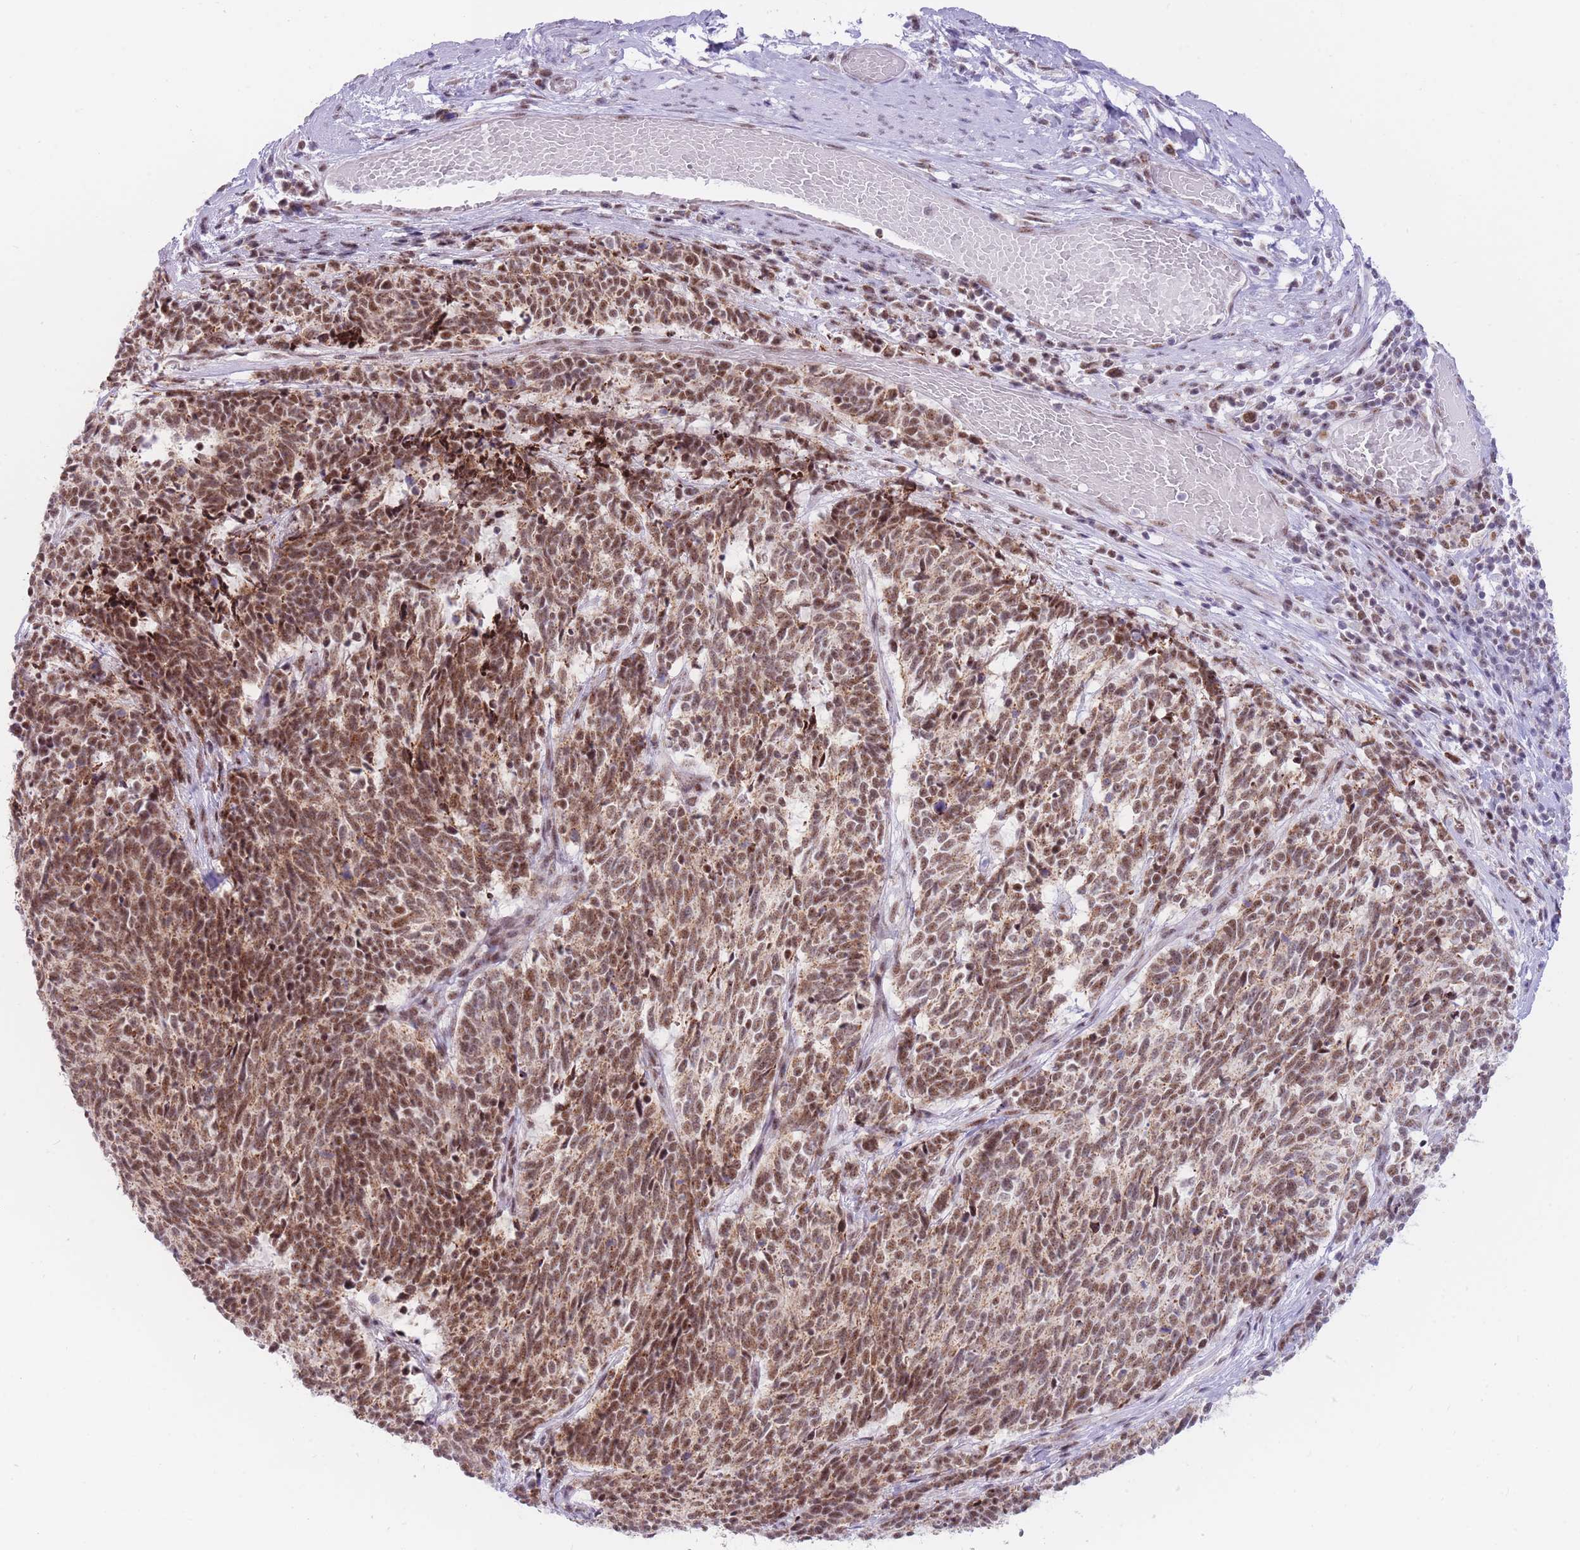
{"staining": {"intensity": "moderate", "quantity": ">75%", "location": "cytoplasmic/membranous,nuclear"}, "tissue": "cervical cancer", "cell_type": "Tumor cells", "image_type": "cancer", "snomed": [{"axis": "morphology", "description": "Squamous cell carcinoma, NOS"}, {"axis": "topography", "description": "Cervix"}], "caption": "Protein expression by IHC demonstrates moderate cytoplasmic/membranous and nuclear expression in about >75% of tumor cells in cervical squamous cell carcinoma. (Stains: DAB (3,3'-diaminobenzidine) in brown, nuclei in blue, Microscopy: brightfield microscopy at high magnification).", "gene": "CYP2B6", "patient": {"sex": "female", "age": 29}}